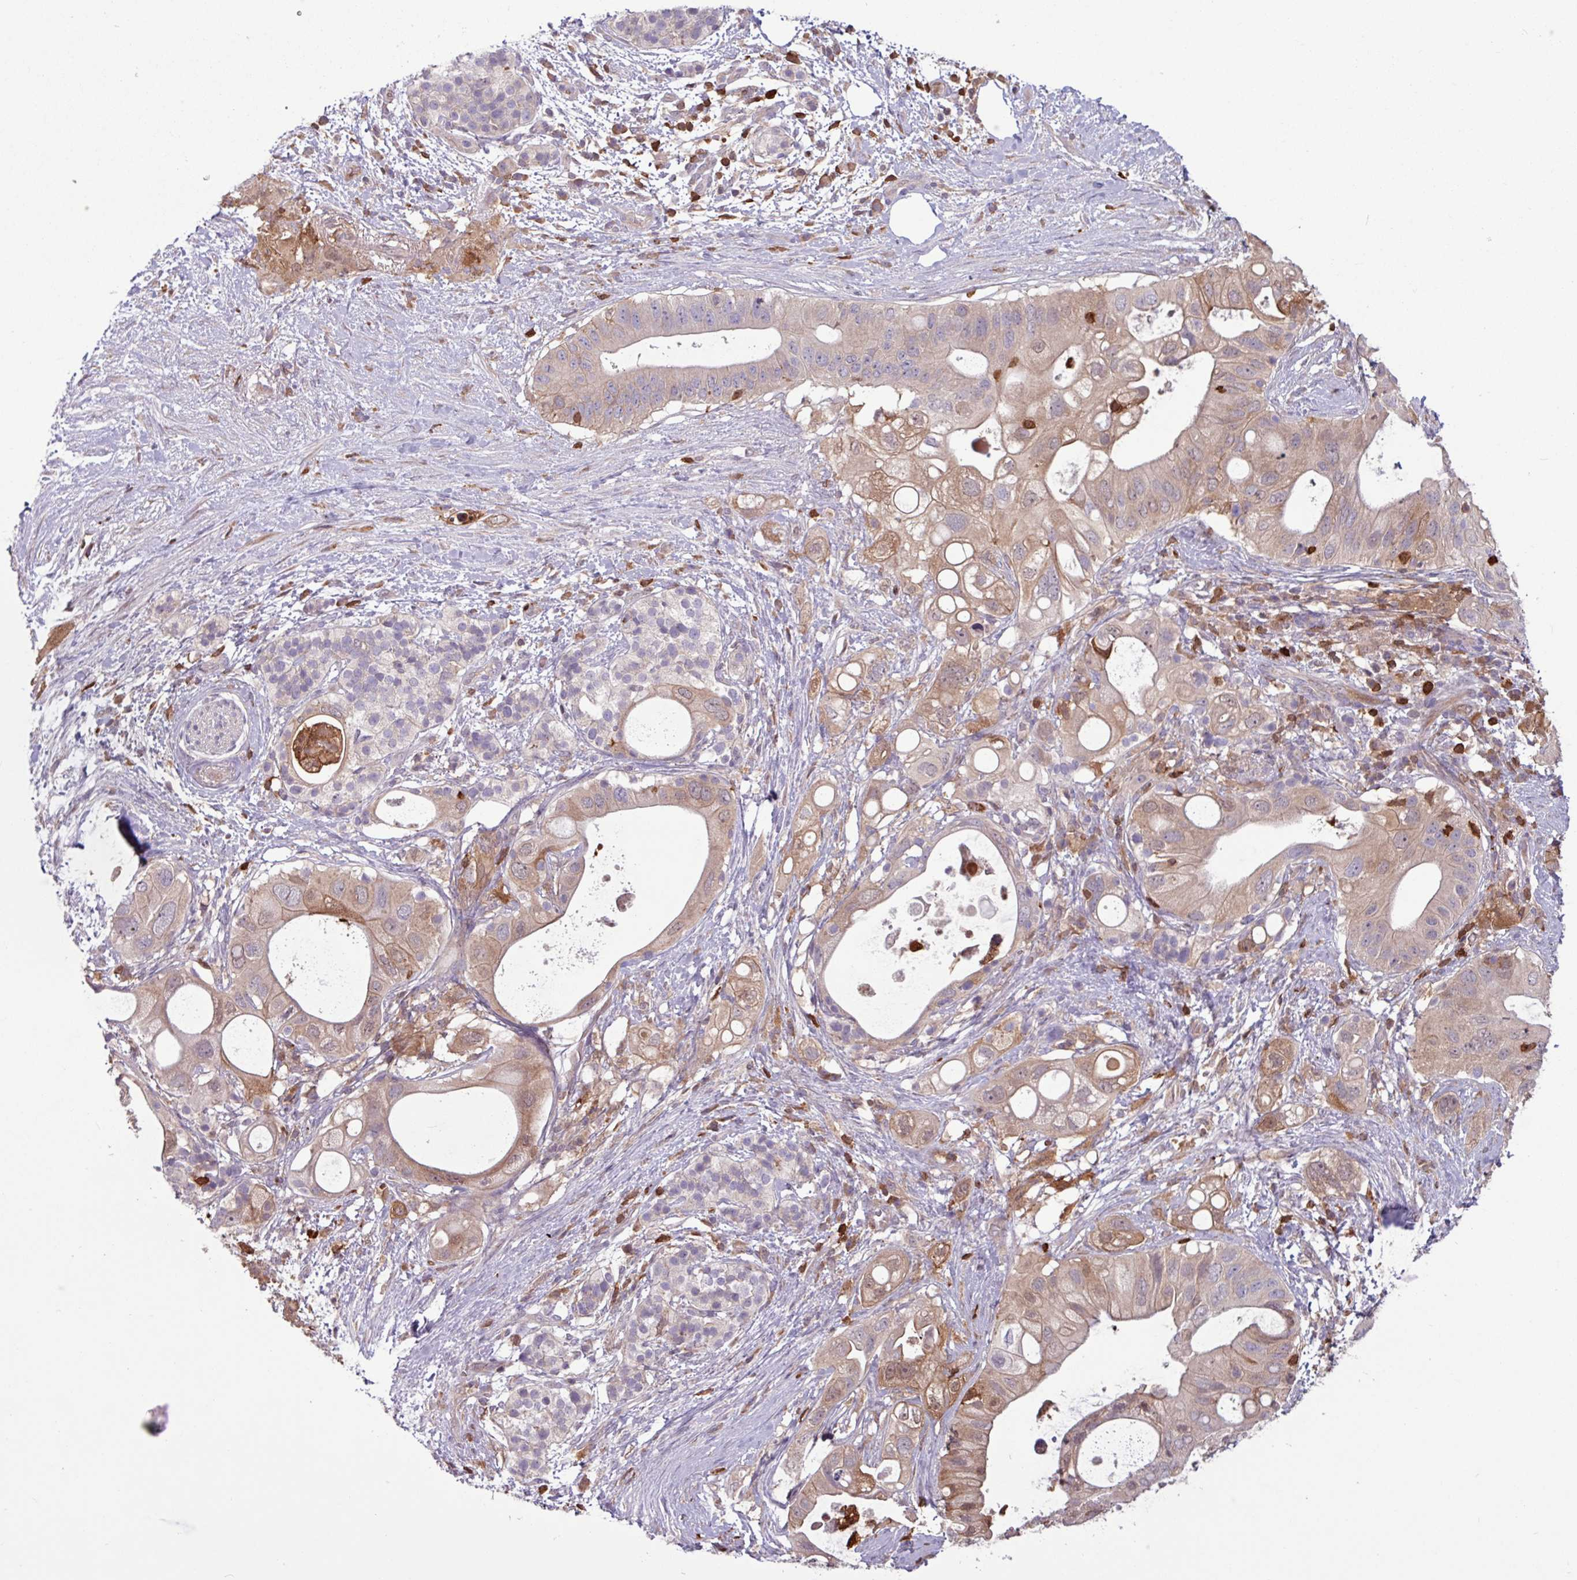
{"staining": {"intensity": "moderate", "quantity": "25%-75%", "location": "cytoplasmic/membranous"}, "tissue": "pancreatic cancer", "cell_type": "Tumor cells", "image_type": "cancer", "snomed": [{"axis": "morphology", "description": "Adenocarcinoma, NOS"}, {"axis": "topography", "description": "Pancreas"}], "caption": "There is medium levels of moderate cytoplasmic/membranous expression in tumor cells of pancreatic cancer, as demonstrated by immunohistochemical staining (brown color).", "gene": "SEC61G", "patient": {"sex": "female", "age": 72}}